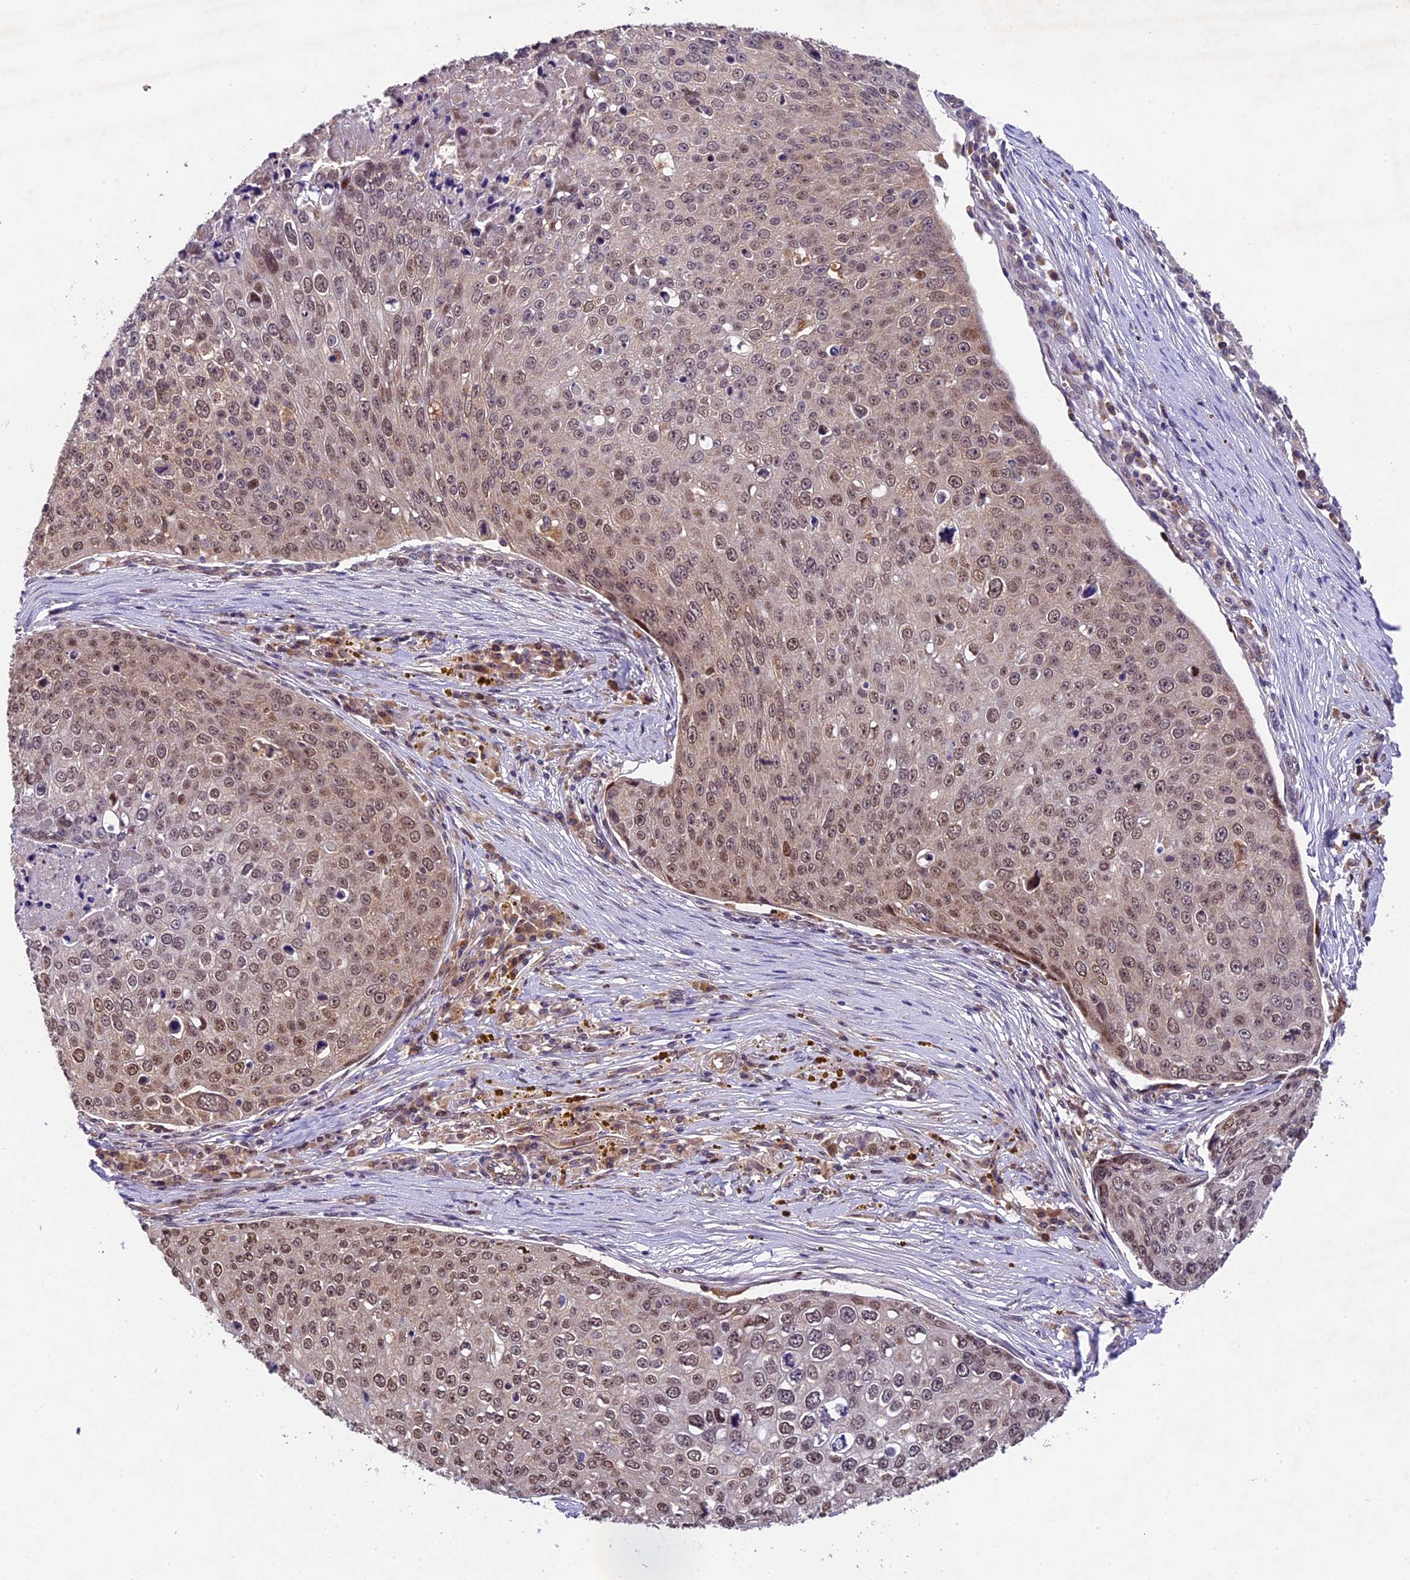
{"staining": {"intensity": "moderate", "quantity": ">75%", "location": "nuclear"}, "tissue": "skin cancer", "cell_type": "Tumor cells", "image_type": "cancer", "snomed": [{"axis": "morphology", "description": "Squamous cell carcinoma, NOS"}, {"axis": "topography", "description": "Skin"}], "caption": "Protein staining of skin cancer tissue displays moderate nuclear expression in approximately >75% of tumor cells.", "gene": "CCSER1", "patient": {"sex": "male", "age": 71}}